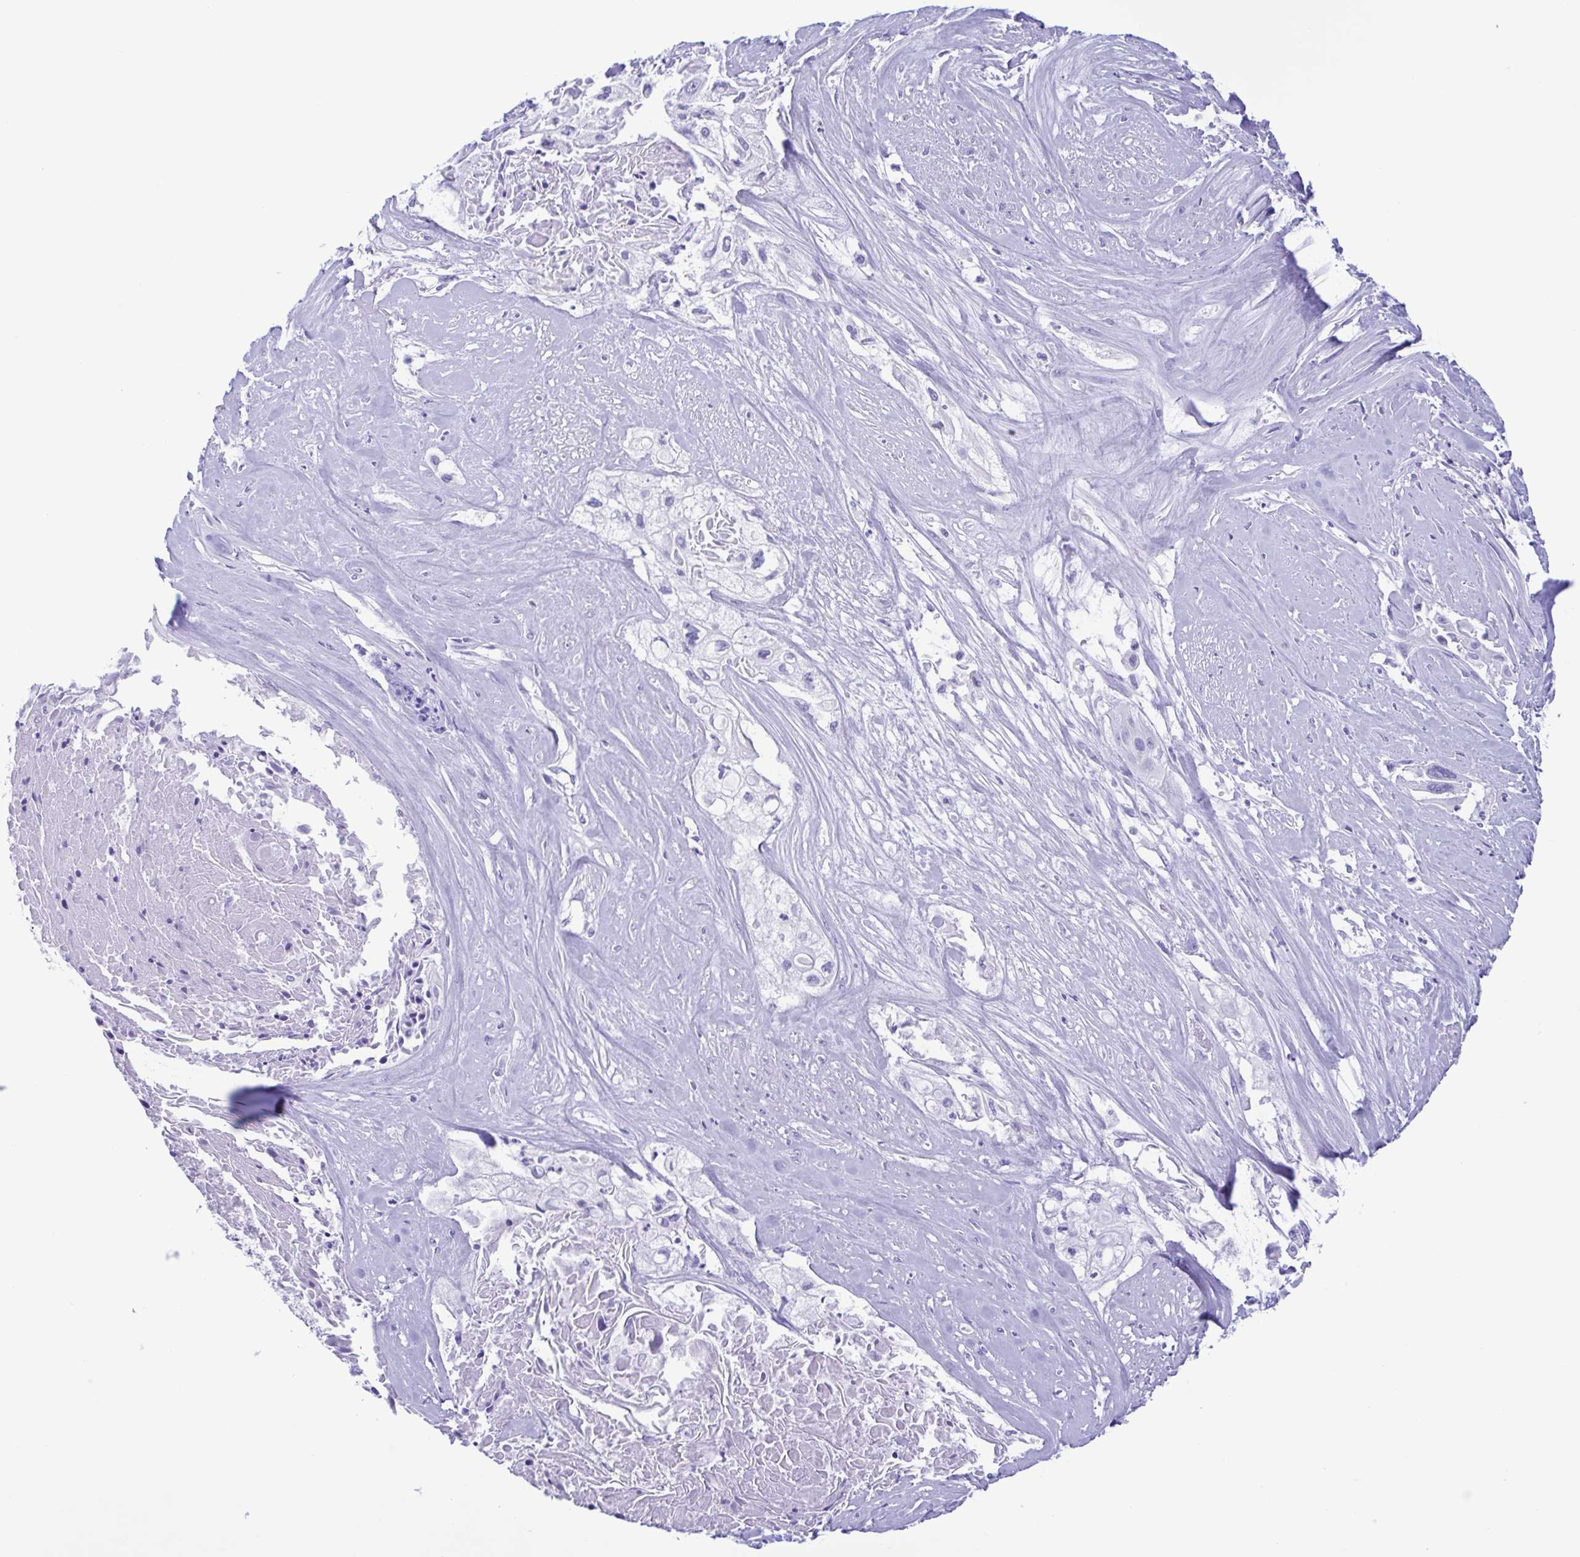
{"staining": {"intensity": "negative", "quantity": "none", "location": "none"}, "tissue": "cervical cancer", "cell_type": "Tumor cells", "image_type": "cancer", "snomed": [{"axis": "morphology", "description": "Squamous cell carcinoma, NOS"}, {"axis": "topography", "description": "Cervix"}], "caption": "Tumor cells are negative for protein expression in human cervical cancer.", "gene": "TSPY2", "patient": {"sex": "female", "age": 49}}